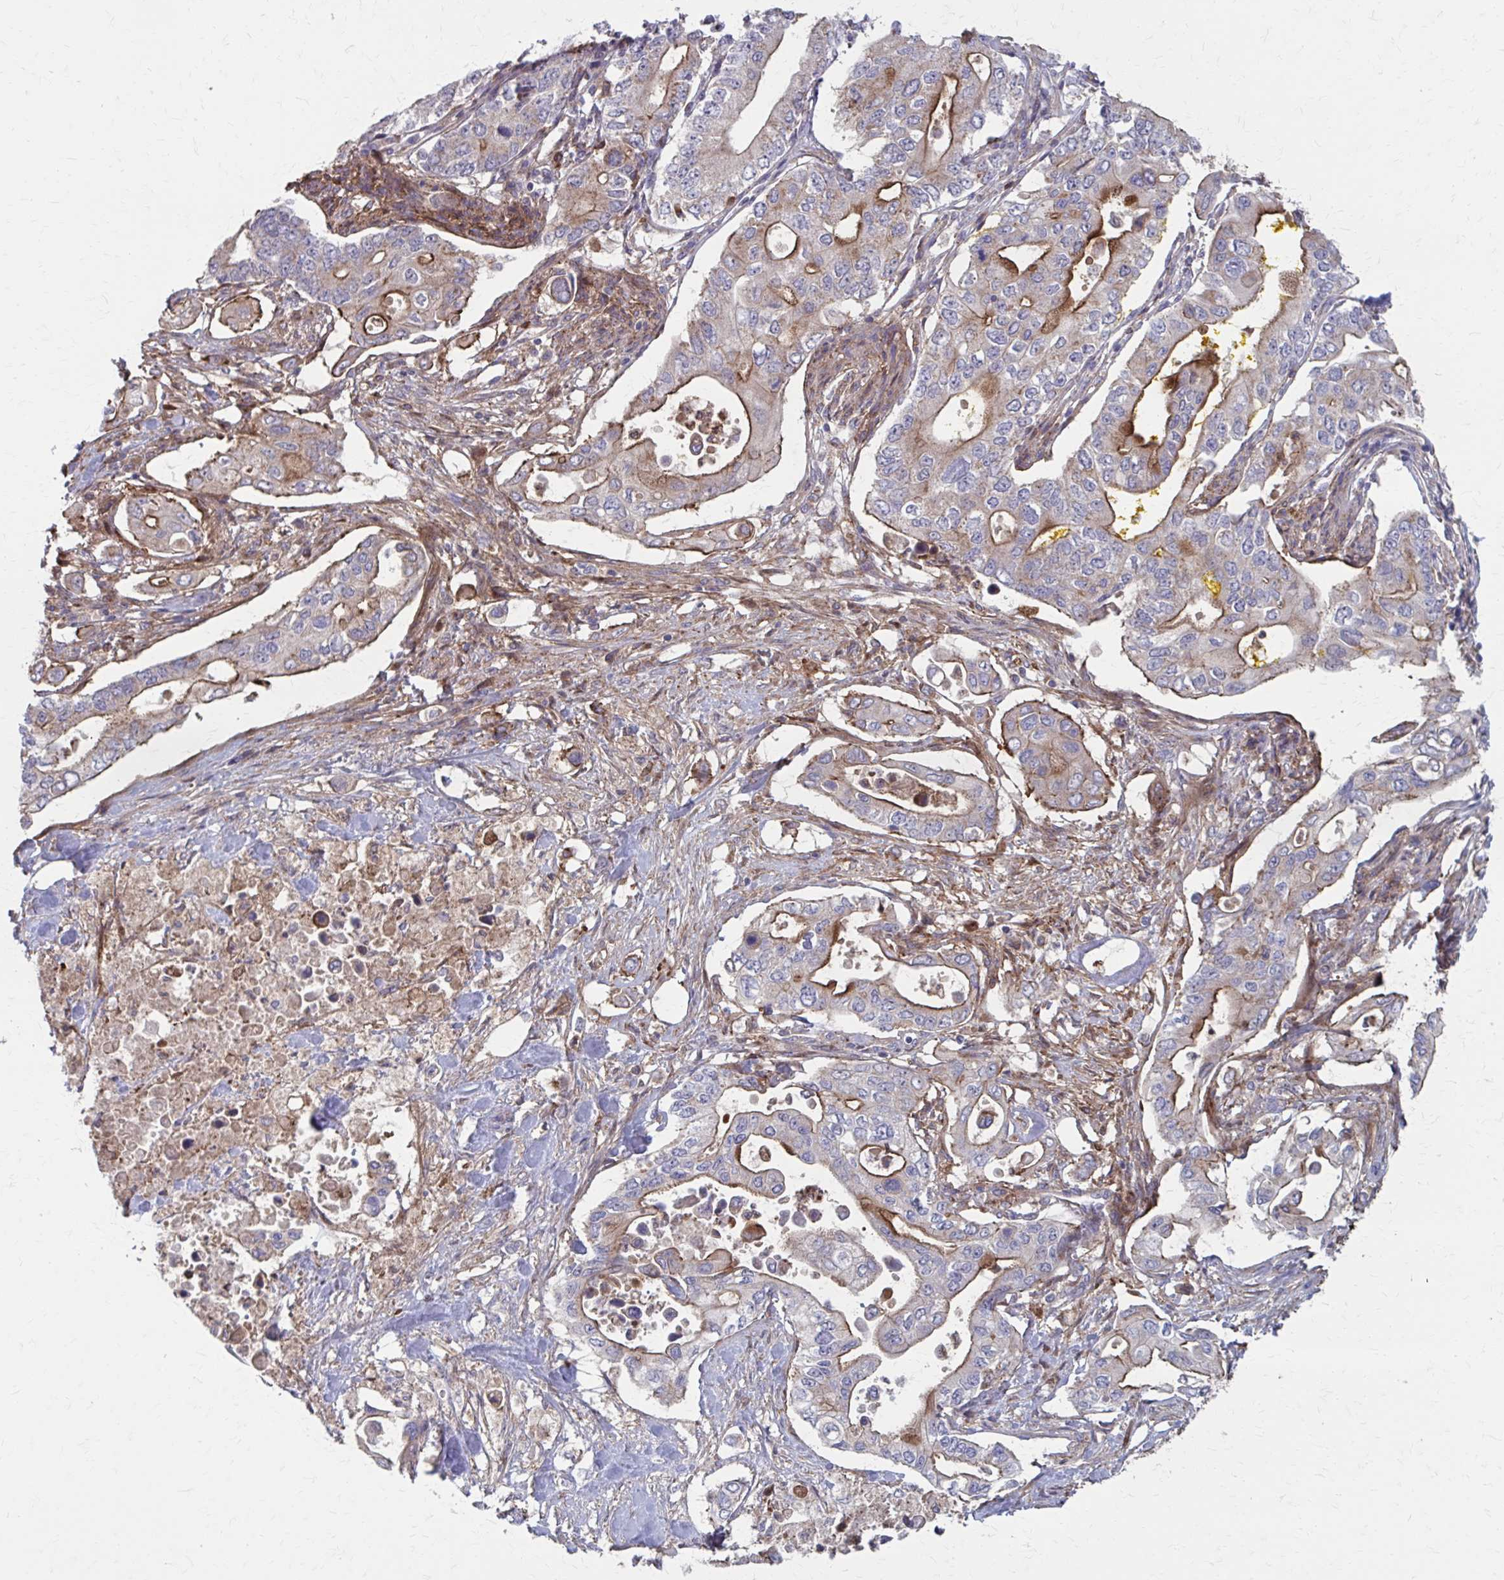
{"staining": {"intensity": "moderate", "quantity": "25%-75%", "location": "cytoplasmic/membranous"}, "tissue": "pancreatic cancer", "cell_type": "Tumor cells", "image_type": "cancer", "snomed": [{"axis": "morphology", "description": "Adenocarcinoma, NOS"}, {"axis": "topography", "description": "Pancreas"}], "caption": "This is an image of immunohistochemistry staining of pancreatic cancer, which shows moderate positivity in the cytoplasmic/membranous of tumor cells.", "gene": "MMP14", "patient": {"sex": "female", "age": 63}}